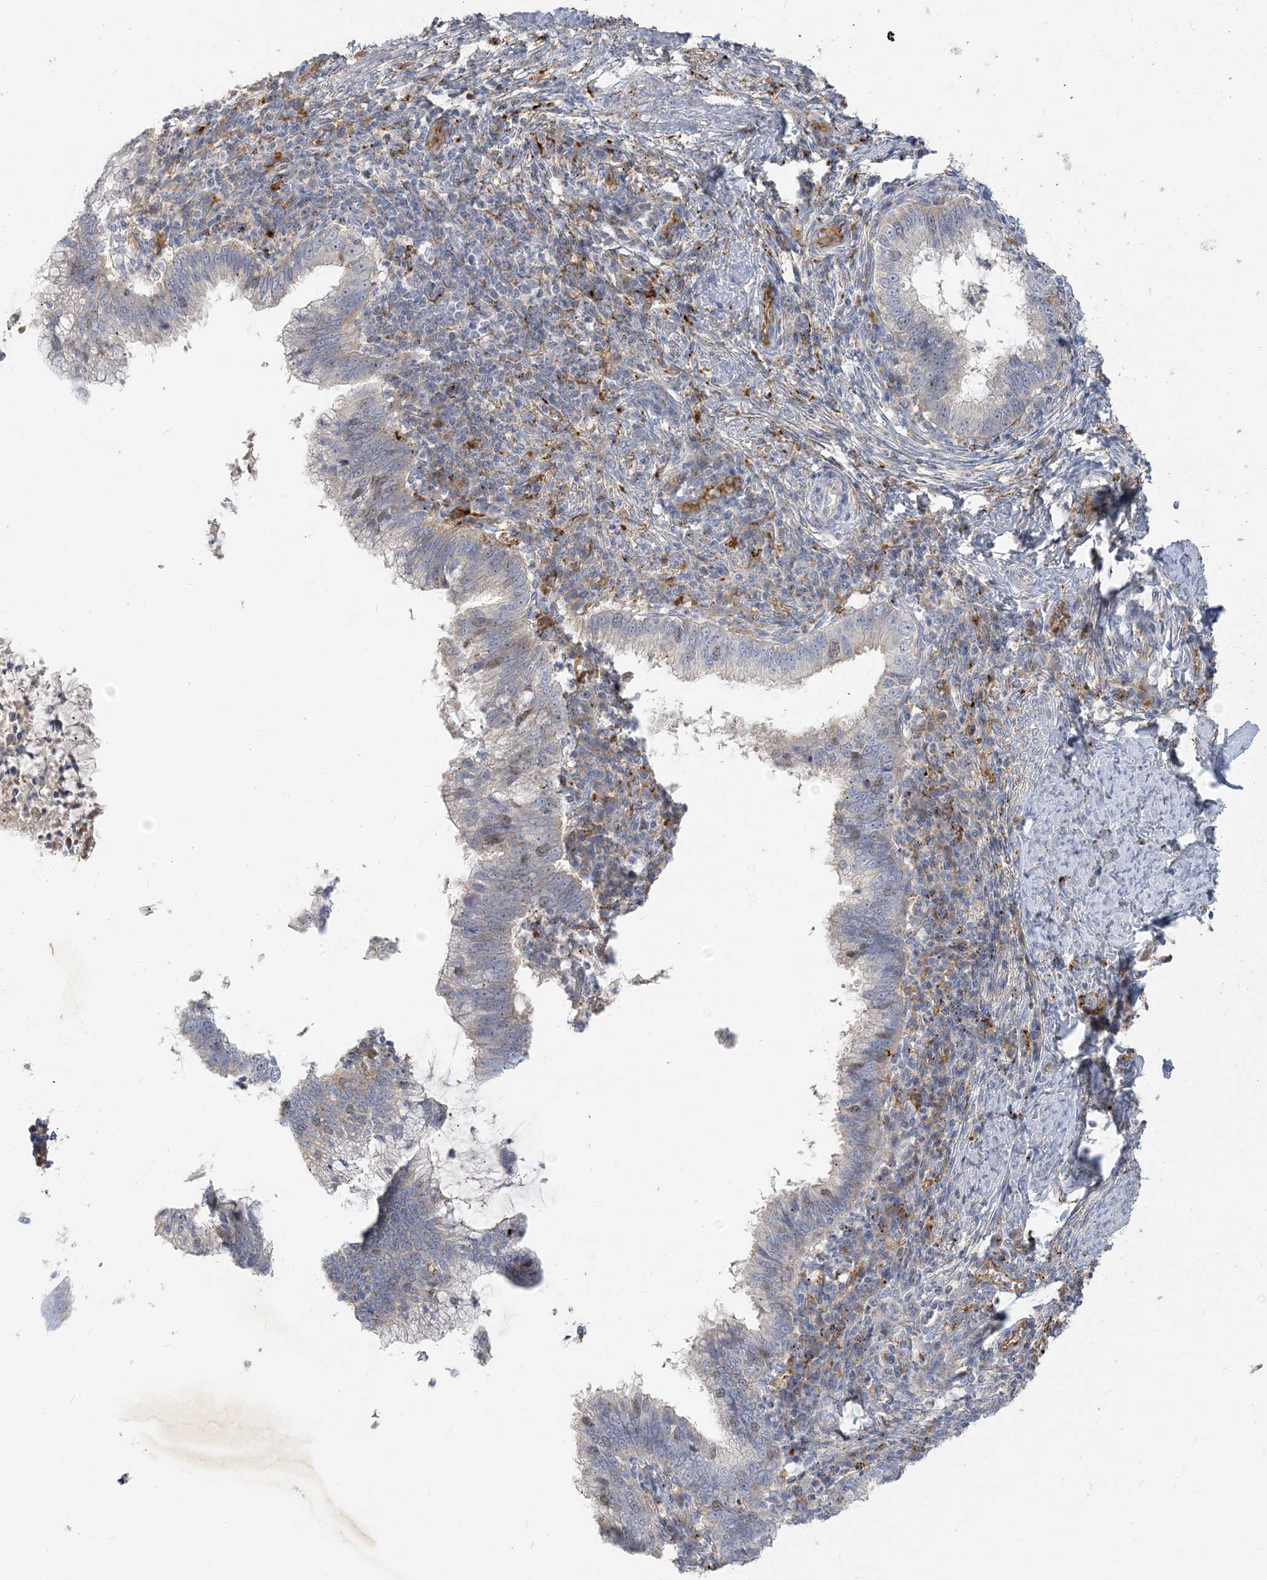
{"staining": {"intensity": "weak", "quantity": "<25%", "location": "nuclear"}, "tissue": "cervical cancer", "cell_type": "Tumor cells", "image_type": "cancer", "snomed": [{"axis": "morphology", "description": "Adenocarcinoma, NOS"}, {"axis": "topography", "description": "Cervix"}], "caption": "Tumor cells show no significant protein staining in cervical cancer (adenocarcinoma).", "gene": "PEAR1", "patient": {"sex": "female", "age": 36}}